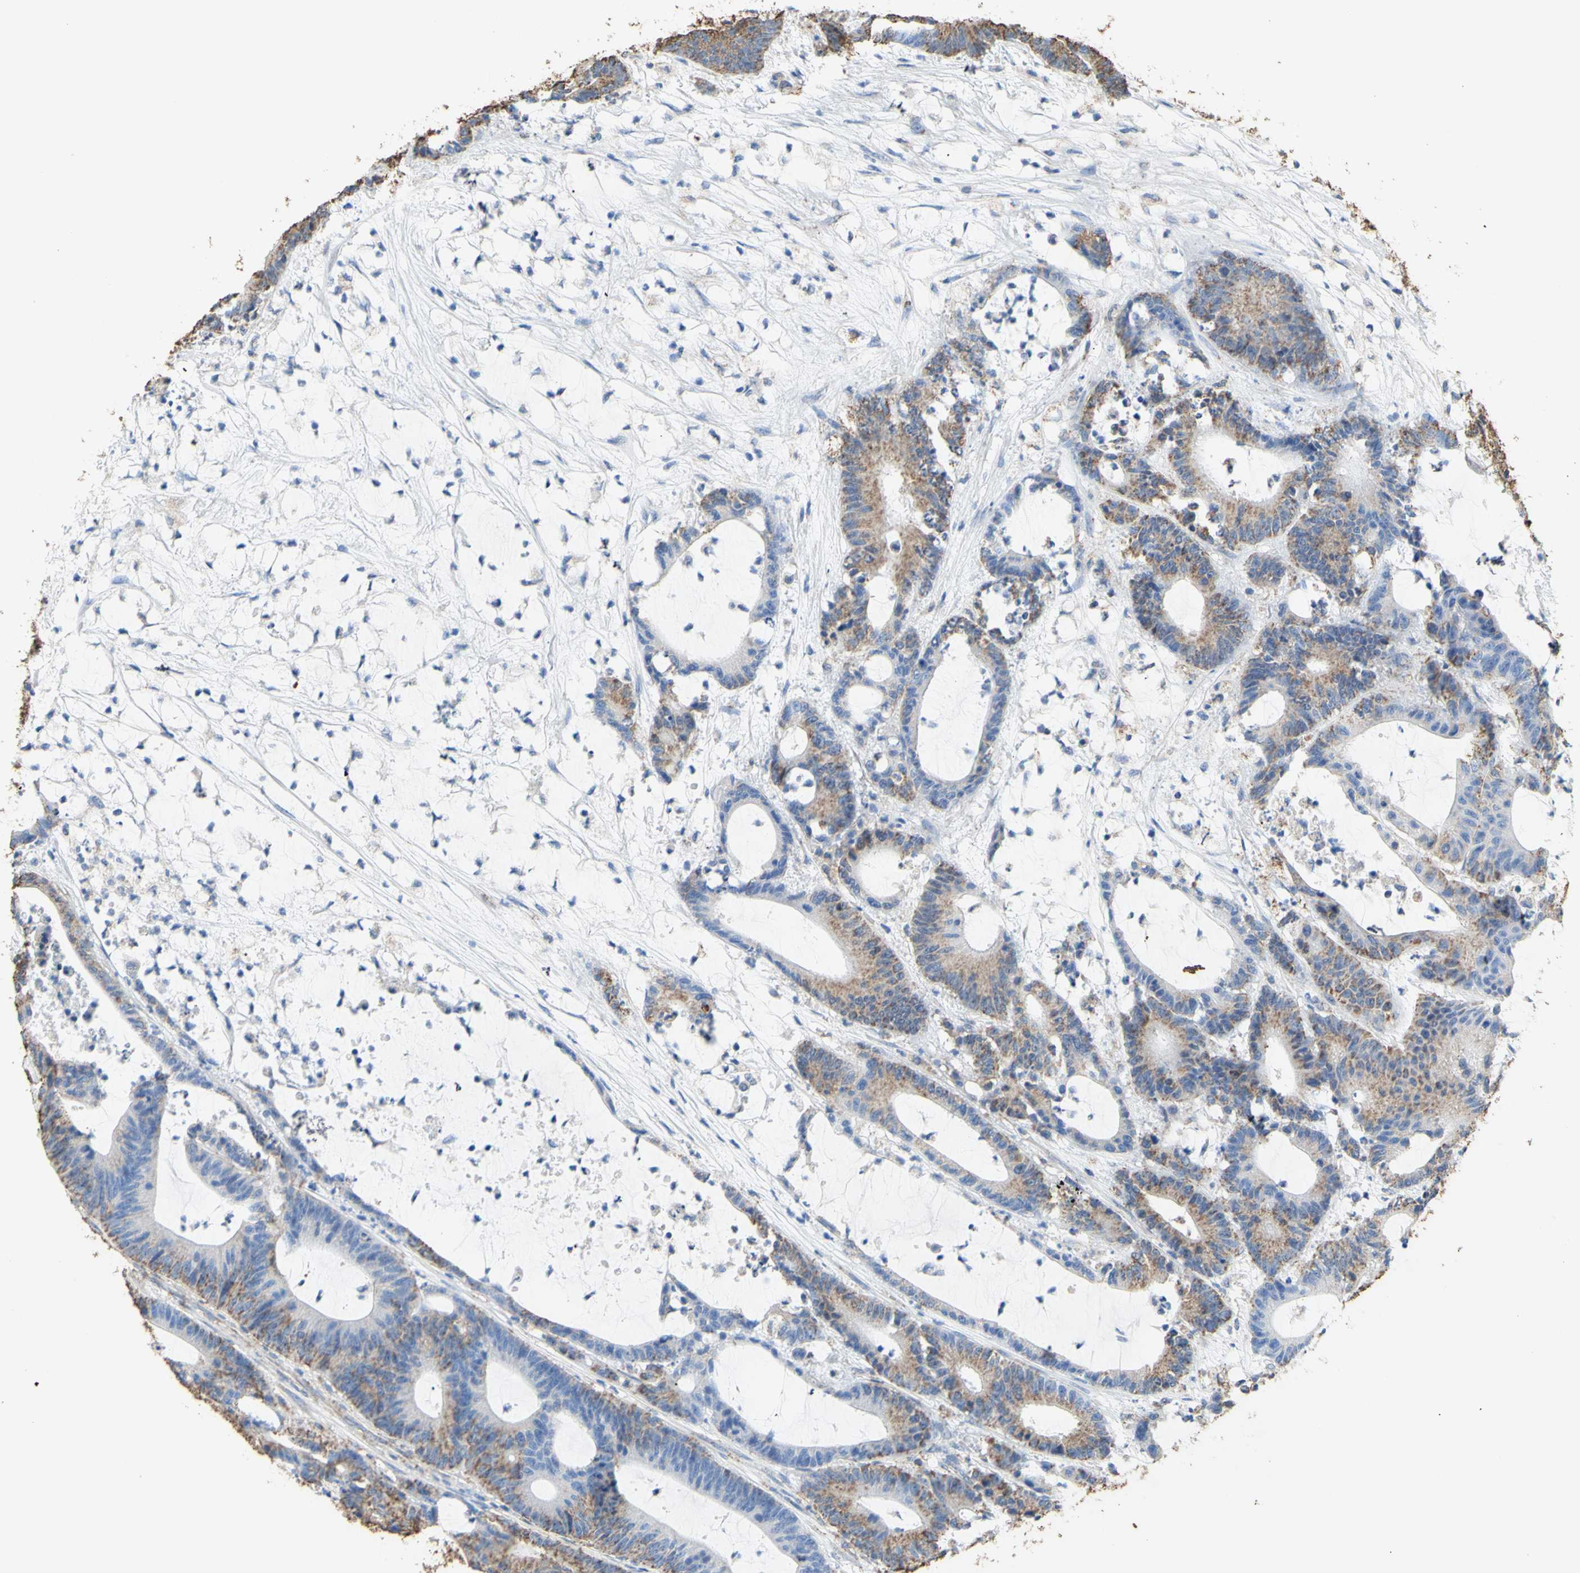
{"staining": {"intensity": "moderate", "quantity": "25%-75%", "location": "cytoplasmic/membranous"}, "tissue": "colorectal cancer", "cell_type": "Tumor cells", "image_type": "cancer", "snomed": [{"axis": "morphology", "description": "Adenocarcinoma, NOS"}, {"axis": "topography", "description": "Colon"}], "caption": "IHC of colorectal cancer shows medium levels of moderate cytoplasmic/membranous positivity in approximately 25%-75% of tumor cells. The staining was performed using DAB to visualize the protein expression in brown, while the nuclei were stained in blue with hematoxylin (Magnification: 20x).", "gene": "CMKLR2", "patient": {"sex": "female", "age": 84}}